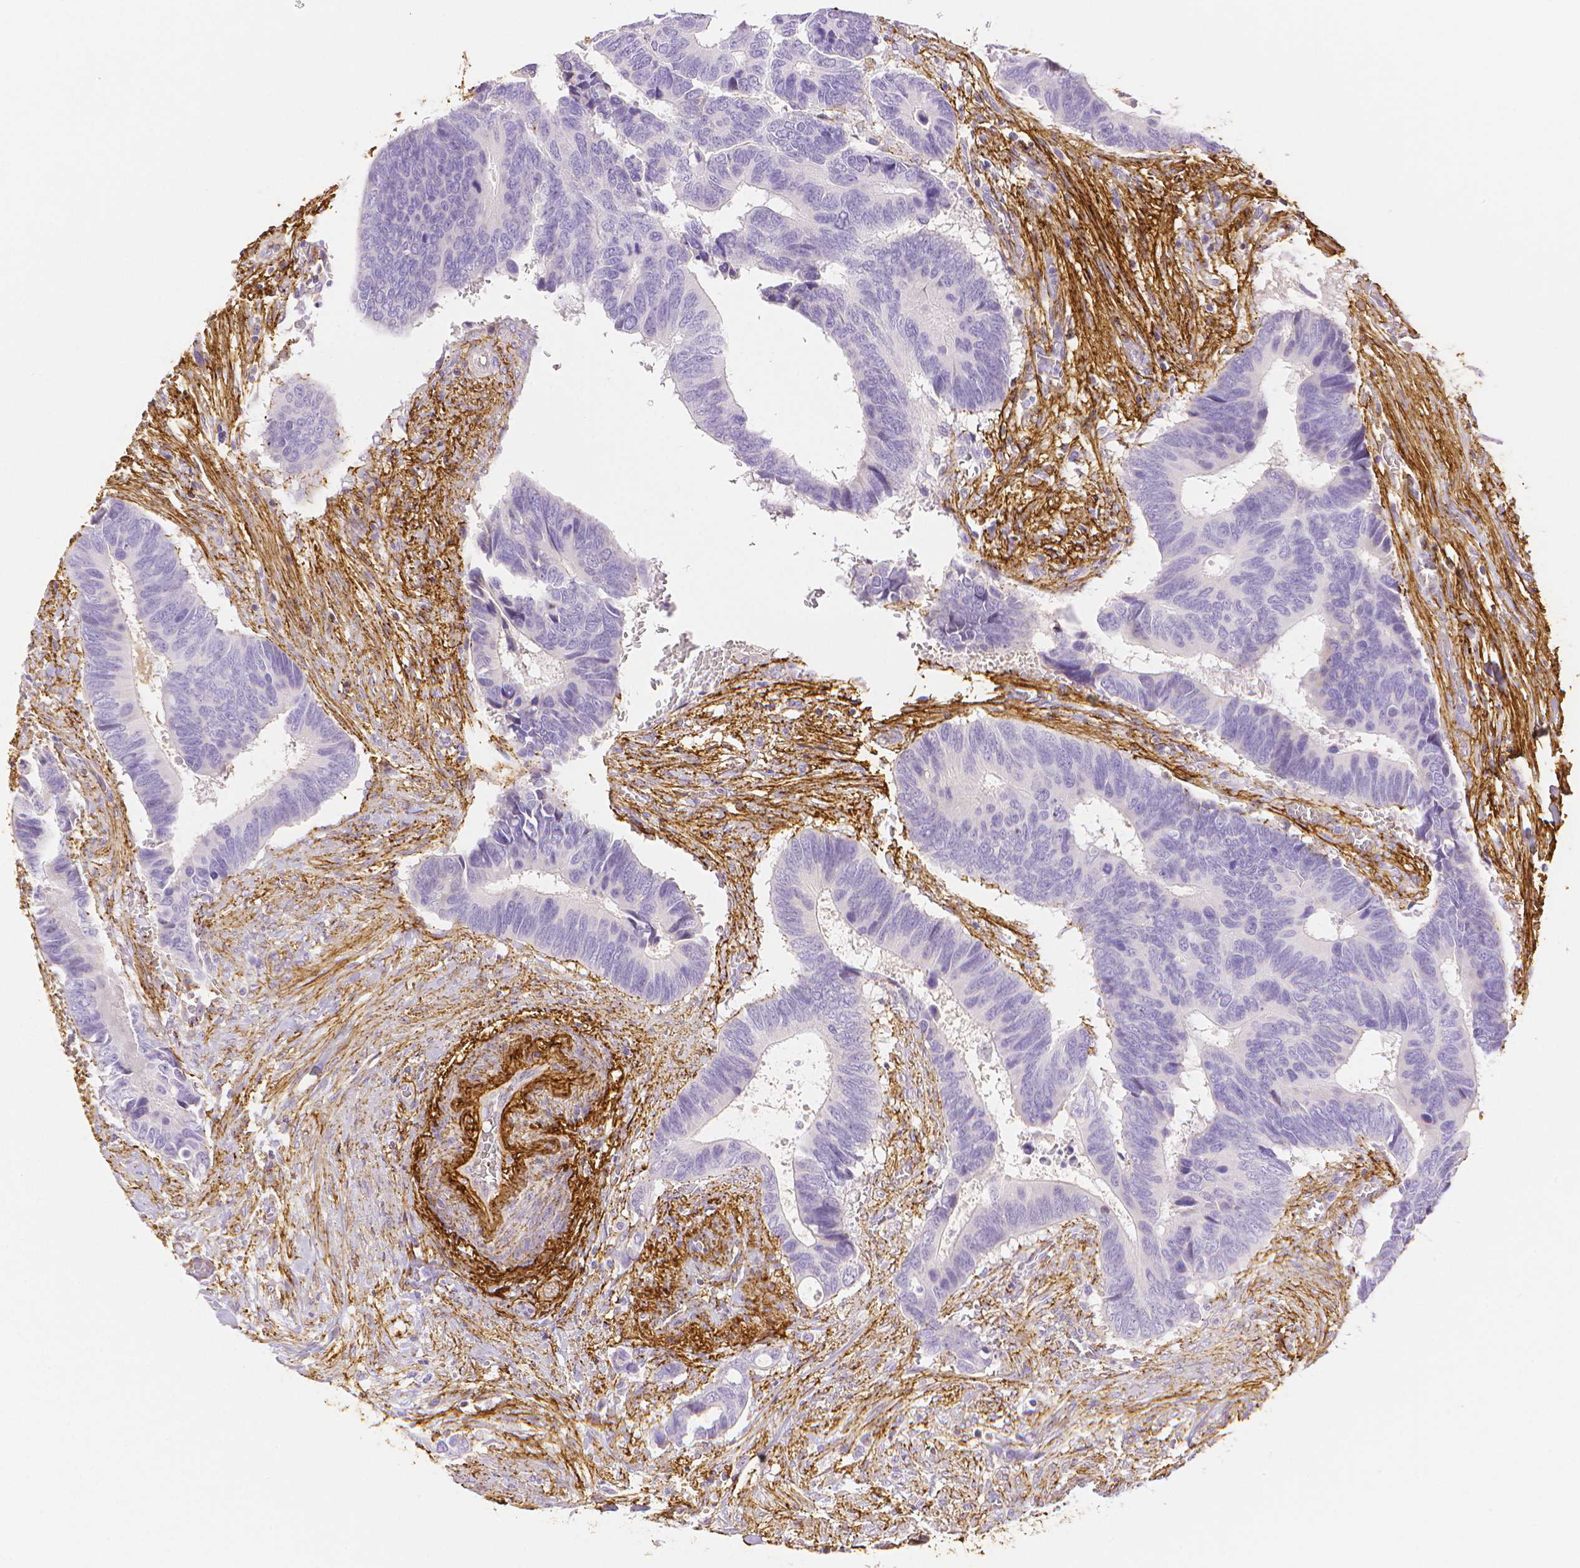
{"staining": {"intensity": "negative", "quantity": "none", "location": "none"}, "tissue": "colorectal cancer", "cell_type": "Tumor cells", "image_type": "cancer", "snomed": [{"axis": "morphology", "description": "Adenocarcinoma, NOS"}, {"axis": "topography", "description": "Colon"}], "caption": "This is an immunohistochemistry histopathology image of colorectal cancer. There is no expression in tumor cells.", "gene": "FBN1", "patient": {"sex": "male", "age": 49}}